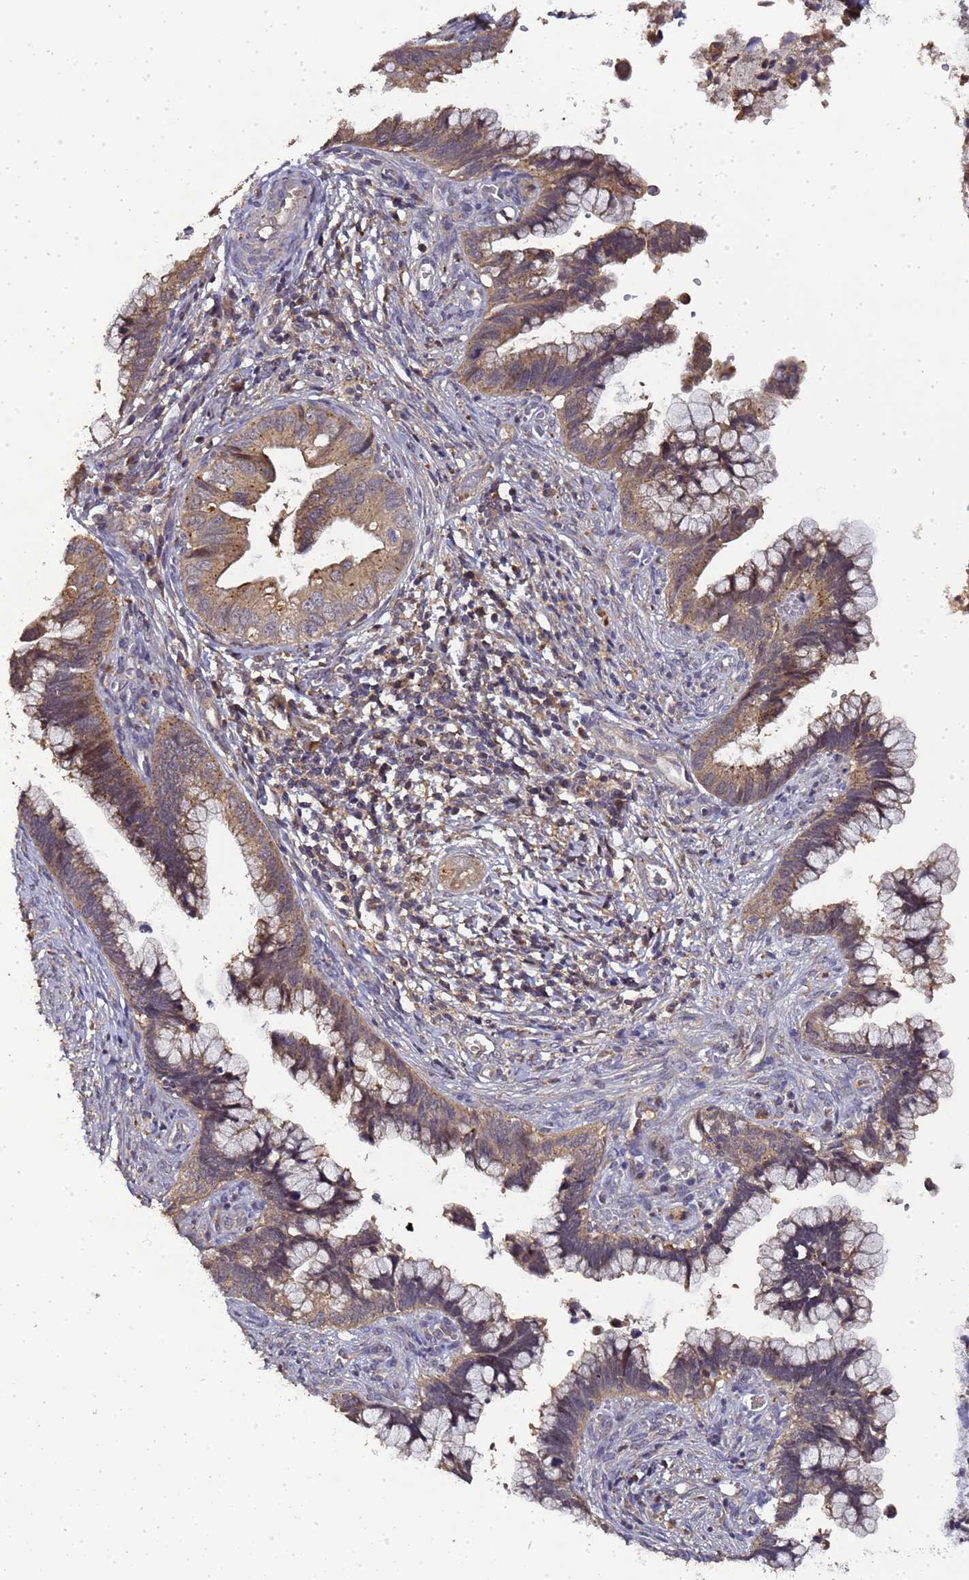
{"staining": {"intensity": "moderate", "quantity": ">75%", "location": "cytoplasmic/membranous"}, "tissue": "cervical cancer", "cell_type": "Tumor cells", "image_type": "cancer", "snomed": [{"axis": "morphology", "description": "Adenocarcinoma, NOS"}, {"axis": "topography", "description": "Cervix"}], "caption": "This photomicrograph shows immunohistochemistry (IHC) staining of human adenocarcinoma (cervical), with medium moderate cytoplasmic/membranous expression in about >75% of tumor cells.", "gene": "LGI4", "patient": {"sex": "female", "age": 44}}